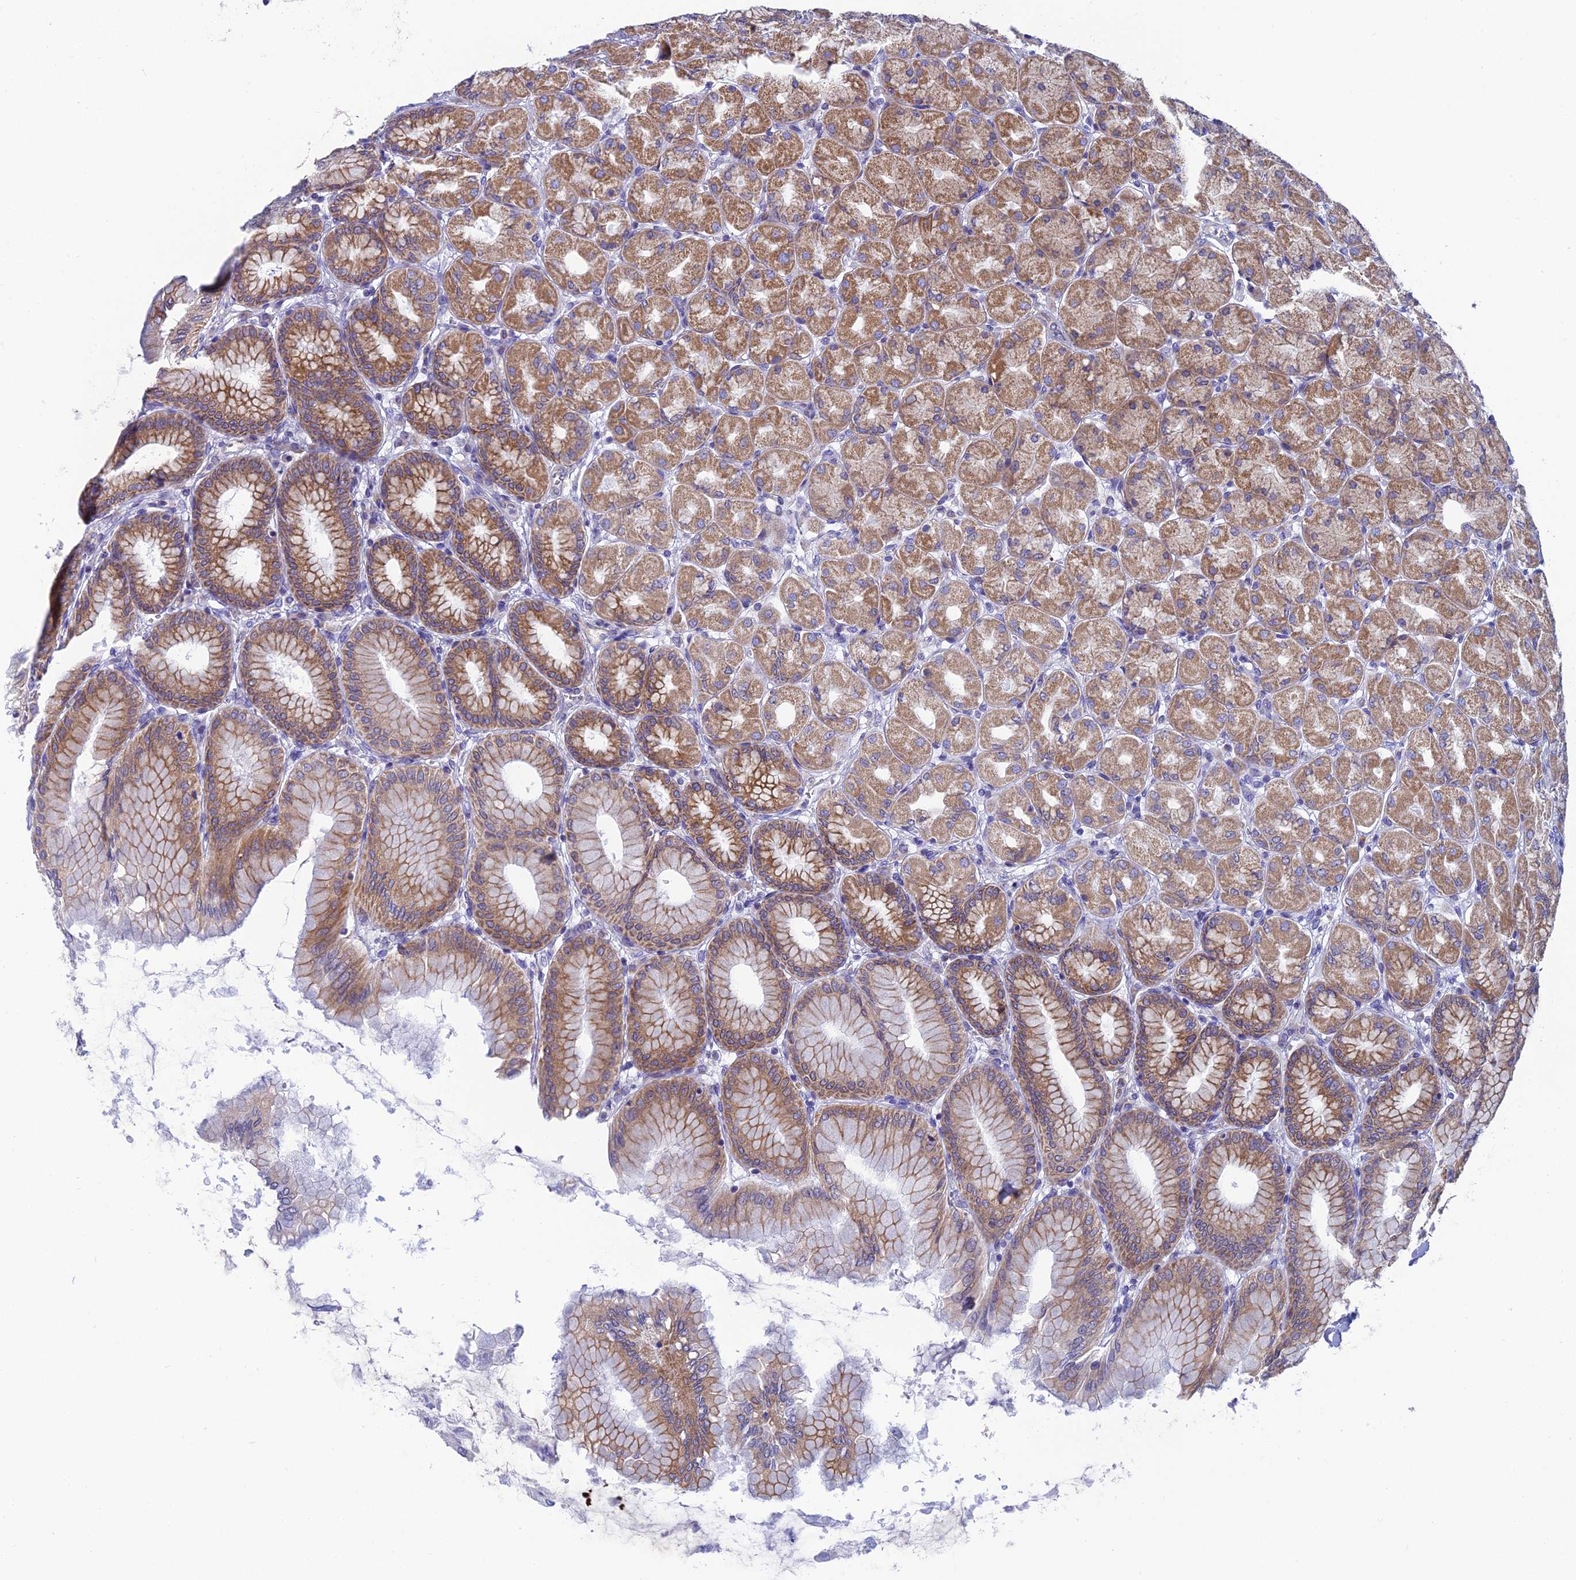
{"staining": {"intensity": "moderate", "quantity": ">75%", "location": "cytoplasmic/membranous"}, "tissue": "stomach", "cell_type": "Glandular cells", "image_type": "normal", "snomed": [{"axis": "morphology", "description": "Normal tissue, NOS"}, {"axis": "topography", "description": "Stomach, upper"}], "caption": "DAB immunohistochemical staining of normal human stomach displays moderate cytoplasmic/membranous protein staining in about >75% of glandular cells.", "gene": "REEP4", "patient": {"sex": "female", "age": 56}}